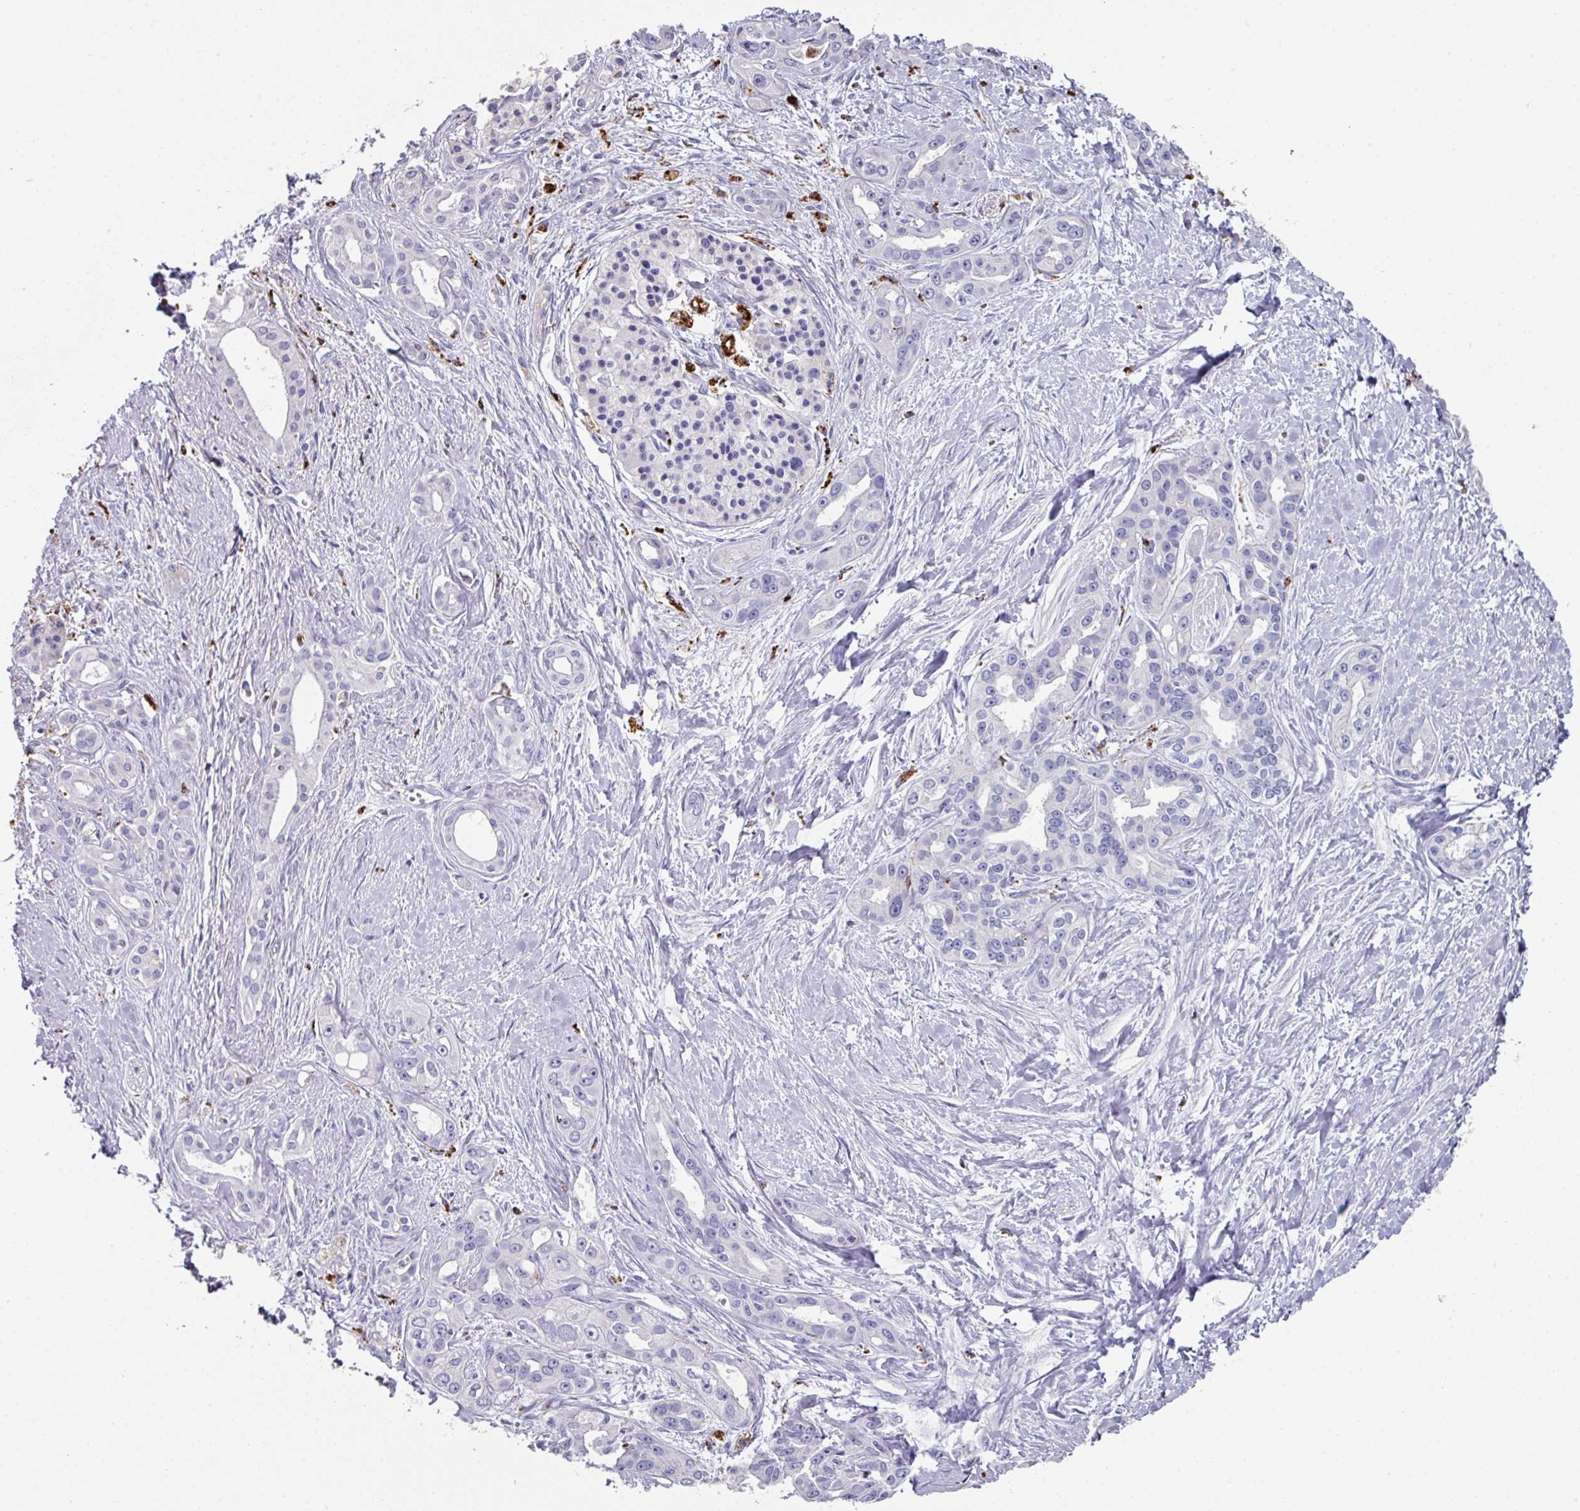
{"staining": {"intensity": "negative", "quantity": "none", "location": "none"}, "tissue": "pancreatic cancer", "cell_type": "Tumor cells", "image_type": "cancer", "snomed": [{"axis": "morphology", "description": "Adenocarcinoma, NOS"}, {"axis": "topography", "description": "Pancreas"}], "caption": "DAB immunohistochemical staining of adenocarcinoma (pancreatic) demonstrates no significant expression in tumor cells.", "gene": "CPVL", "patient": {"sex": "female", "age": 50}}